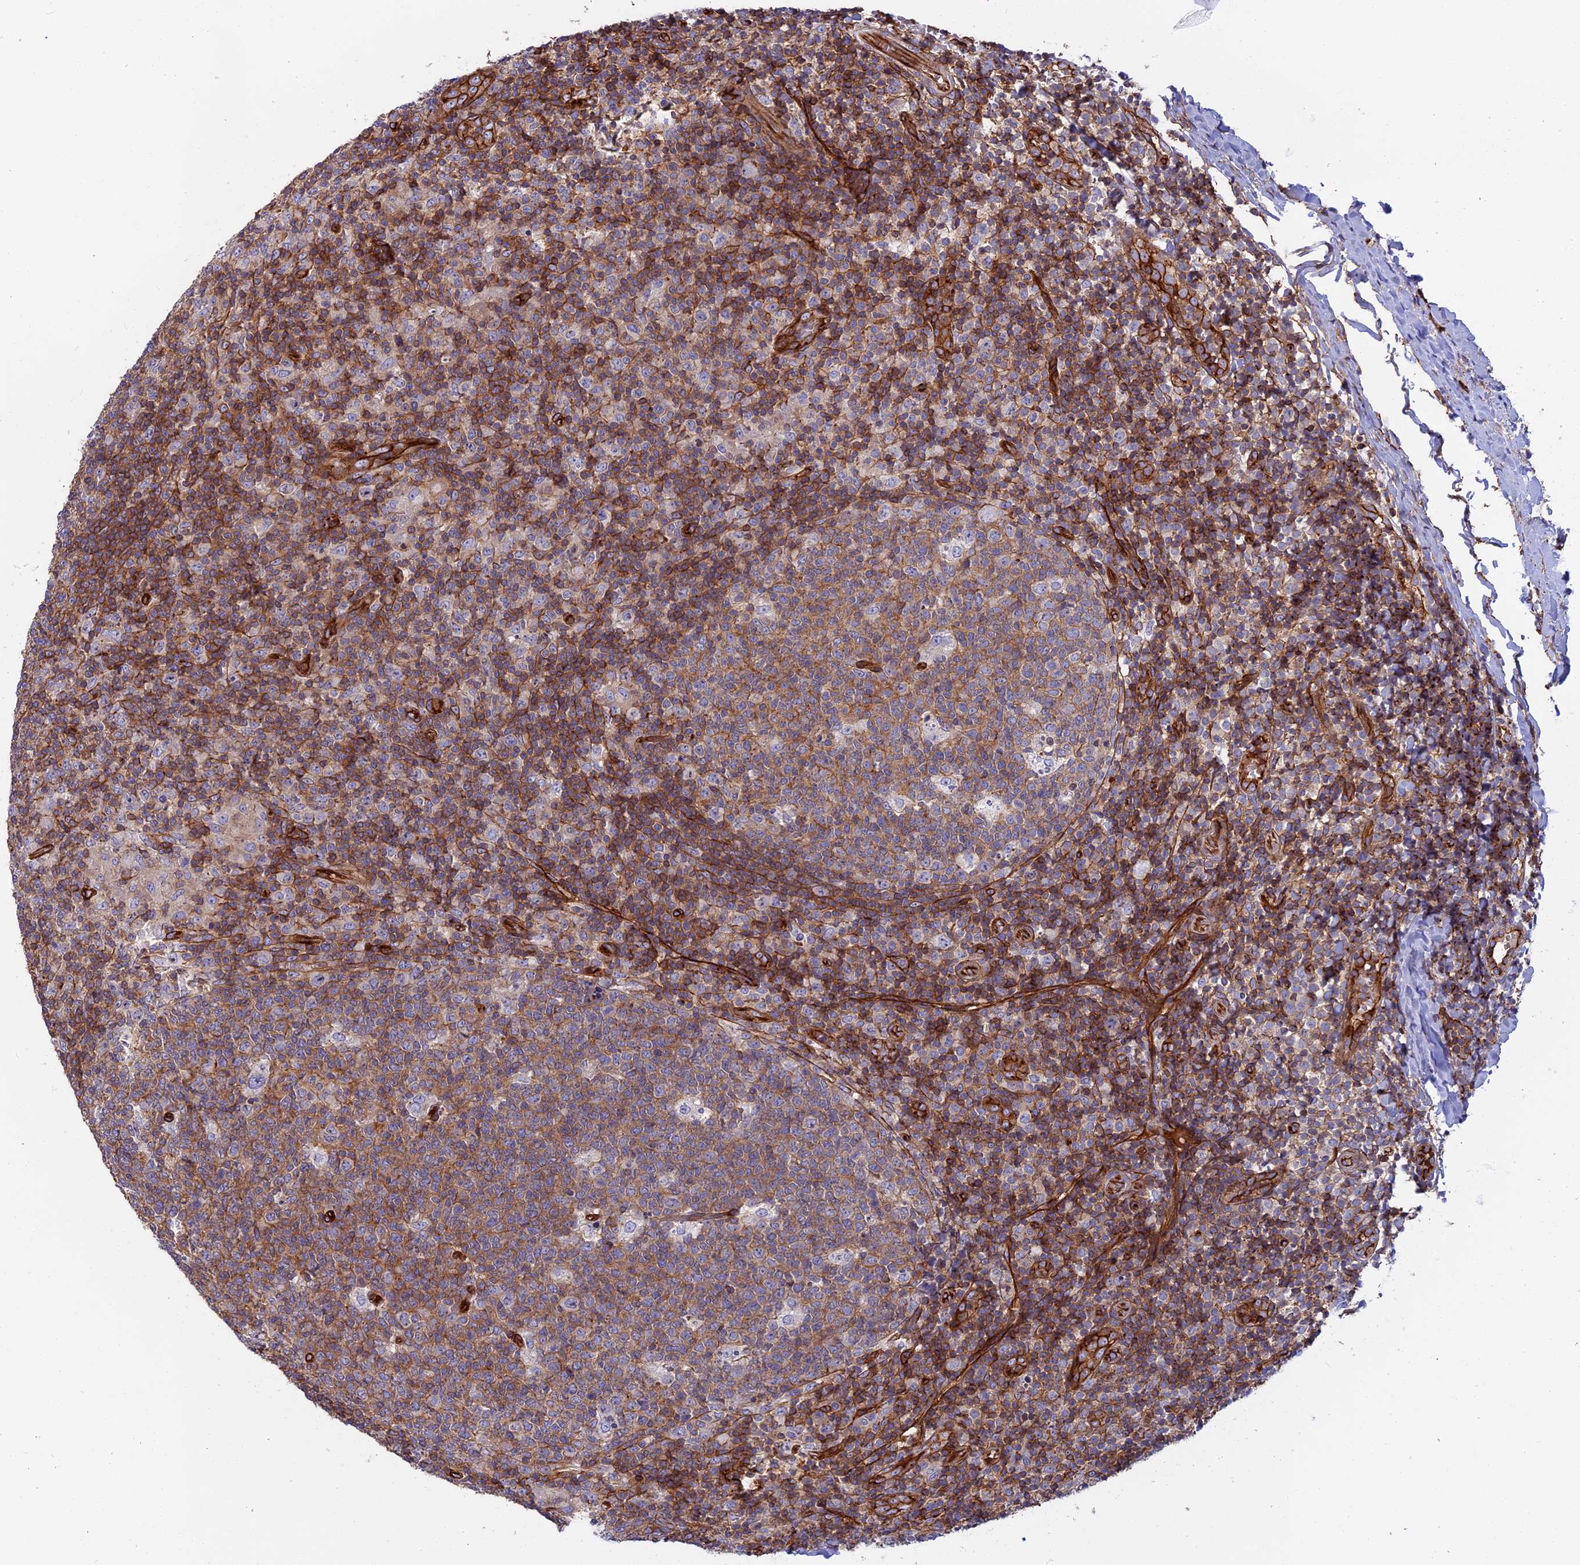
{"staining": {"intensity": "moderate", "quantity": "25%-75%", "location": "cytoplasmic/membranous"}, "tissue": "tonsil", "cell_type": "Germinal center cells", "image_type": "normal", "snomed": [{"axis": "morphology", "description": "Normal tissue, NOS"}, {"axis": "topography", "description": "Tonsil"}], "caption": "This photomicrograph demonstrates IHC staining of normal human tonsil, with medium moderate cytoplasmic/membranous positivity in about 25%-75% of germinal center cells.", "gene": "CNBD2", "patient": {"sex": "female", "age": 19}}